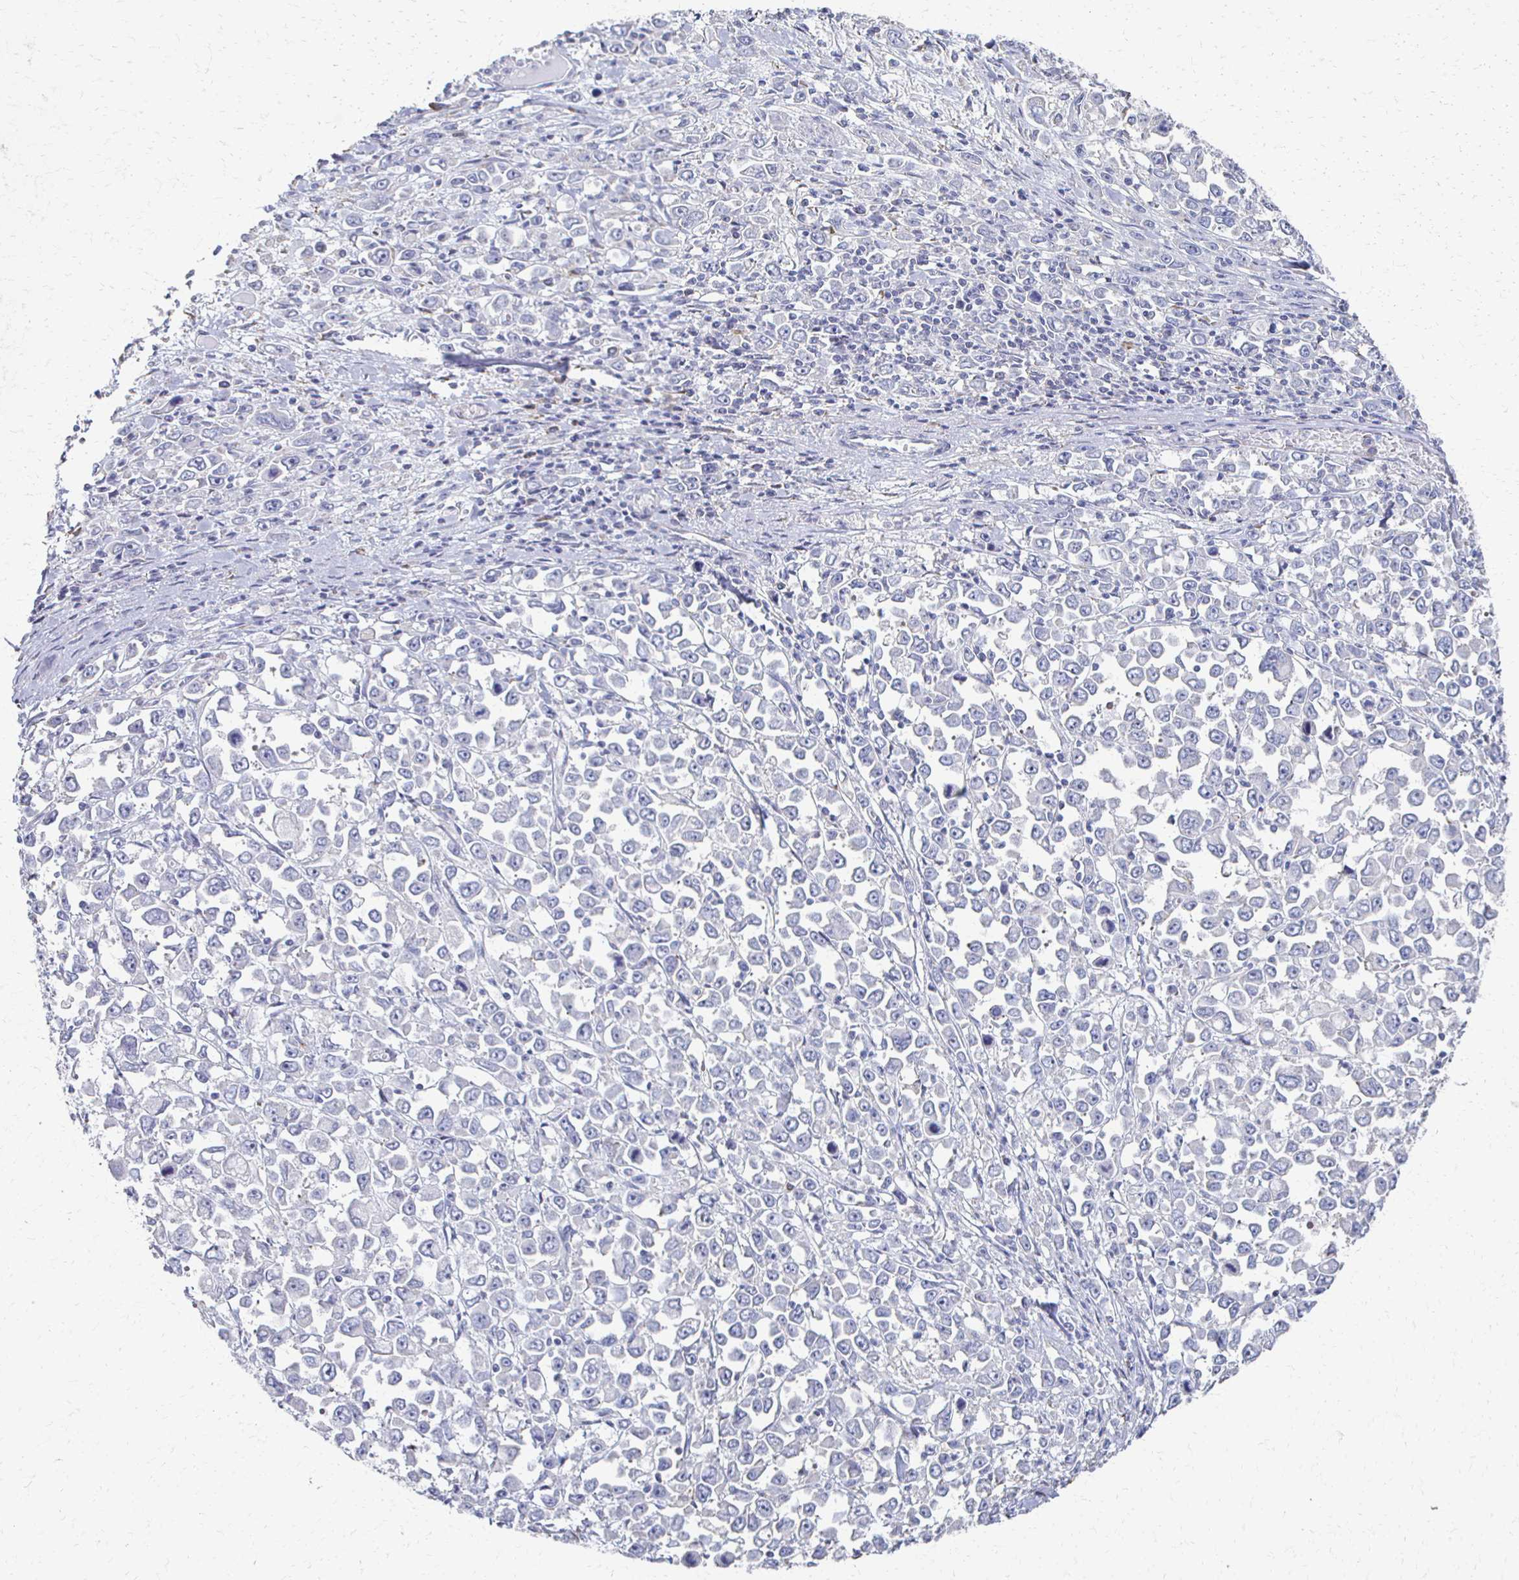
{"staining": {"intensity": "negative", "quantity": "none", "location": "none"}, "tissue": "stomach cancer", "cell_type": "Tumor cells", "image_type": "cancer", "snomed": [{"axis": "morphology", "description": "Adenocarcinoma, NOS"}, {"axis": "topography", "description": "Stomach, upper"}], "caption": "IHC image of human stomach adenocarcinoma stained for a protein (brown), which demonstrates no expression in tumor cells.", "gene": "ATP1A3", "patient": {"sex": "male", "age": 70}}